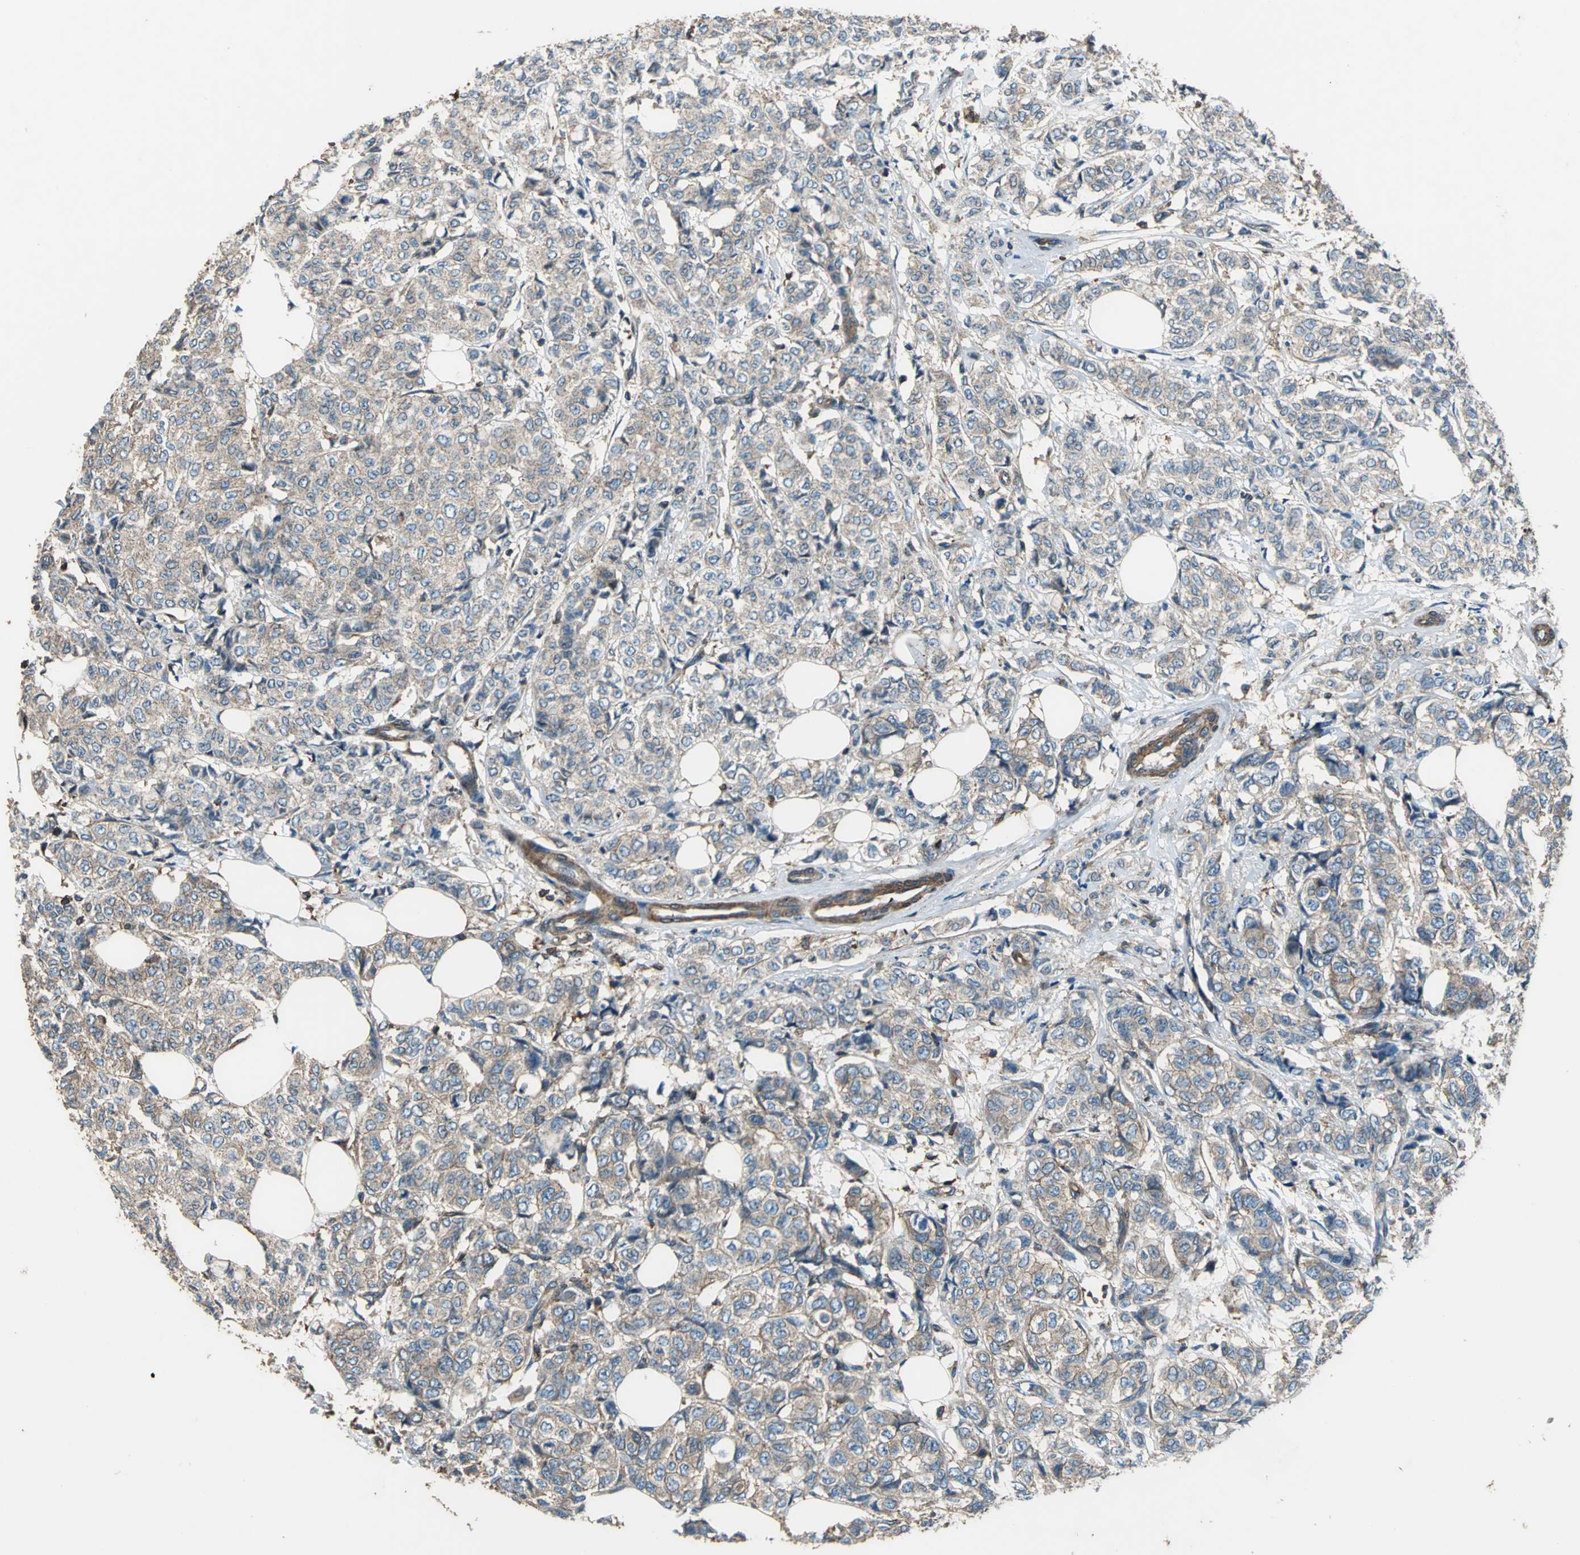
{"staining": {"intensity": "moderate", "quantity": "25%-75%", "location": "cytoplasmic/membranous"}, "tissue": "breast cancer", "cell_type": "Tumor cells", "image_type": "cancer", "snomed": [{"axis": "morphology", "description": "Lobular carcinoma"}, {"axis": "topography", "description": "Breast"}], "caption": "A brown stain highlights moderate cytoplasmic/membranous positivity of a protein in lobular carcinoma (breast) tumor cells.", "gene": "PARVA", "patient": {"sex": "female", "age": 60}}